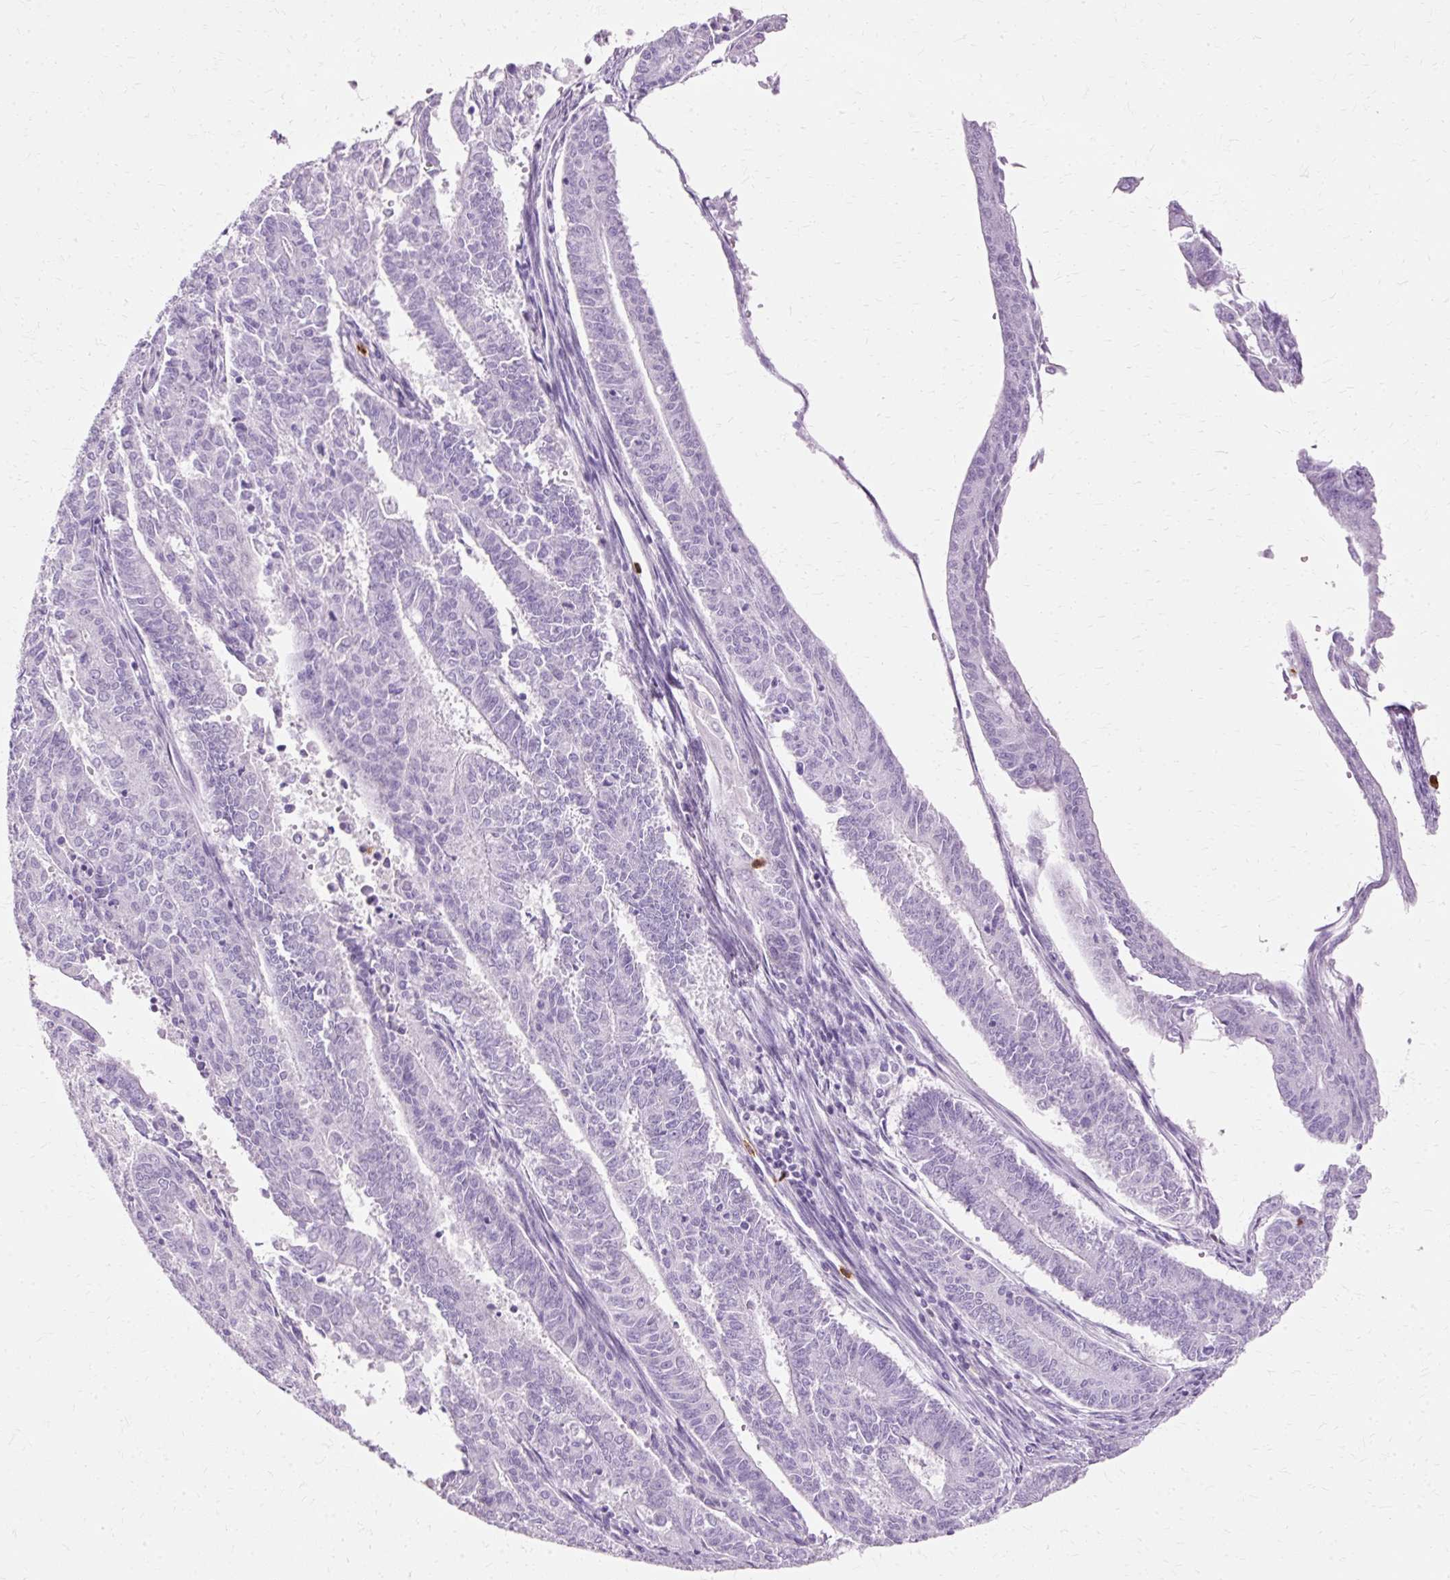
{"staining": {"intensity": "negative", "quantity": "none", "location": "none"}, "tissue": "endometrial cancer", "cell_type": "Tumor cells", "image_type": "cancer", "snomed": [{"axis": "morphology", "description": "Adenocarcinoma, NOS"}, {"axis": "topography", "description": "Endometrium"}], "caption": "This is an immunohistochemistry micrograph of human endometrial cancer. There is no staining in tumor cells.", "gene": "DEFA1", "patient": {"sex": "female", "age": 59}}